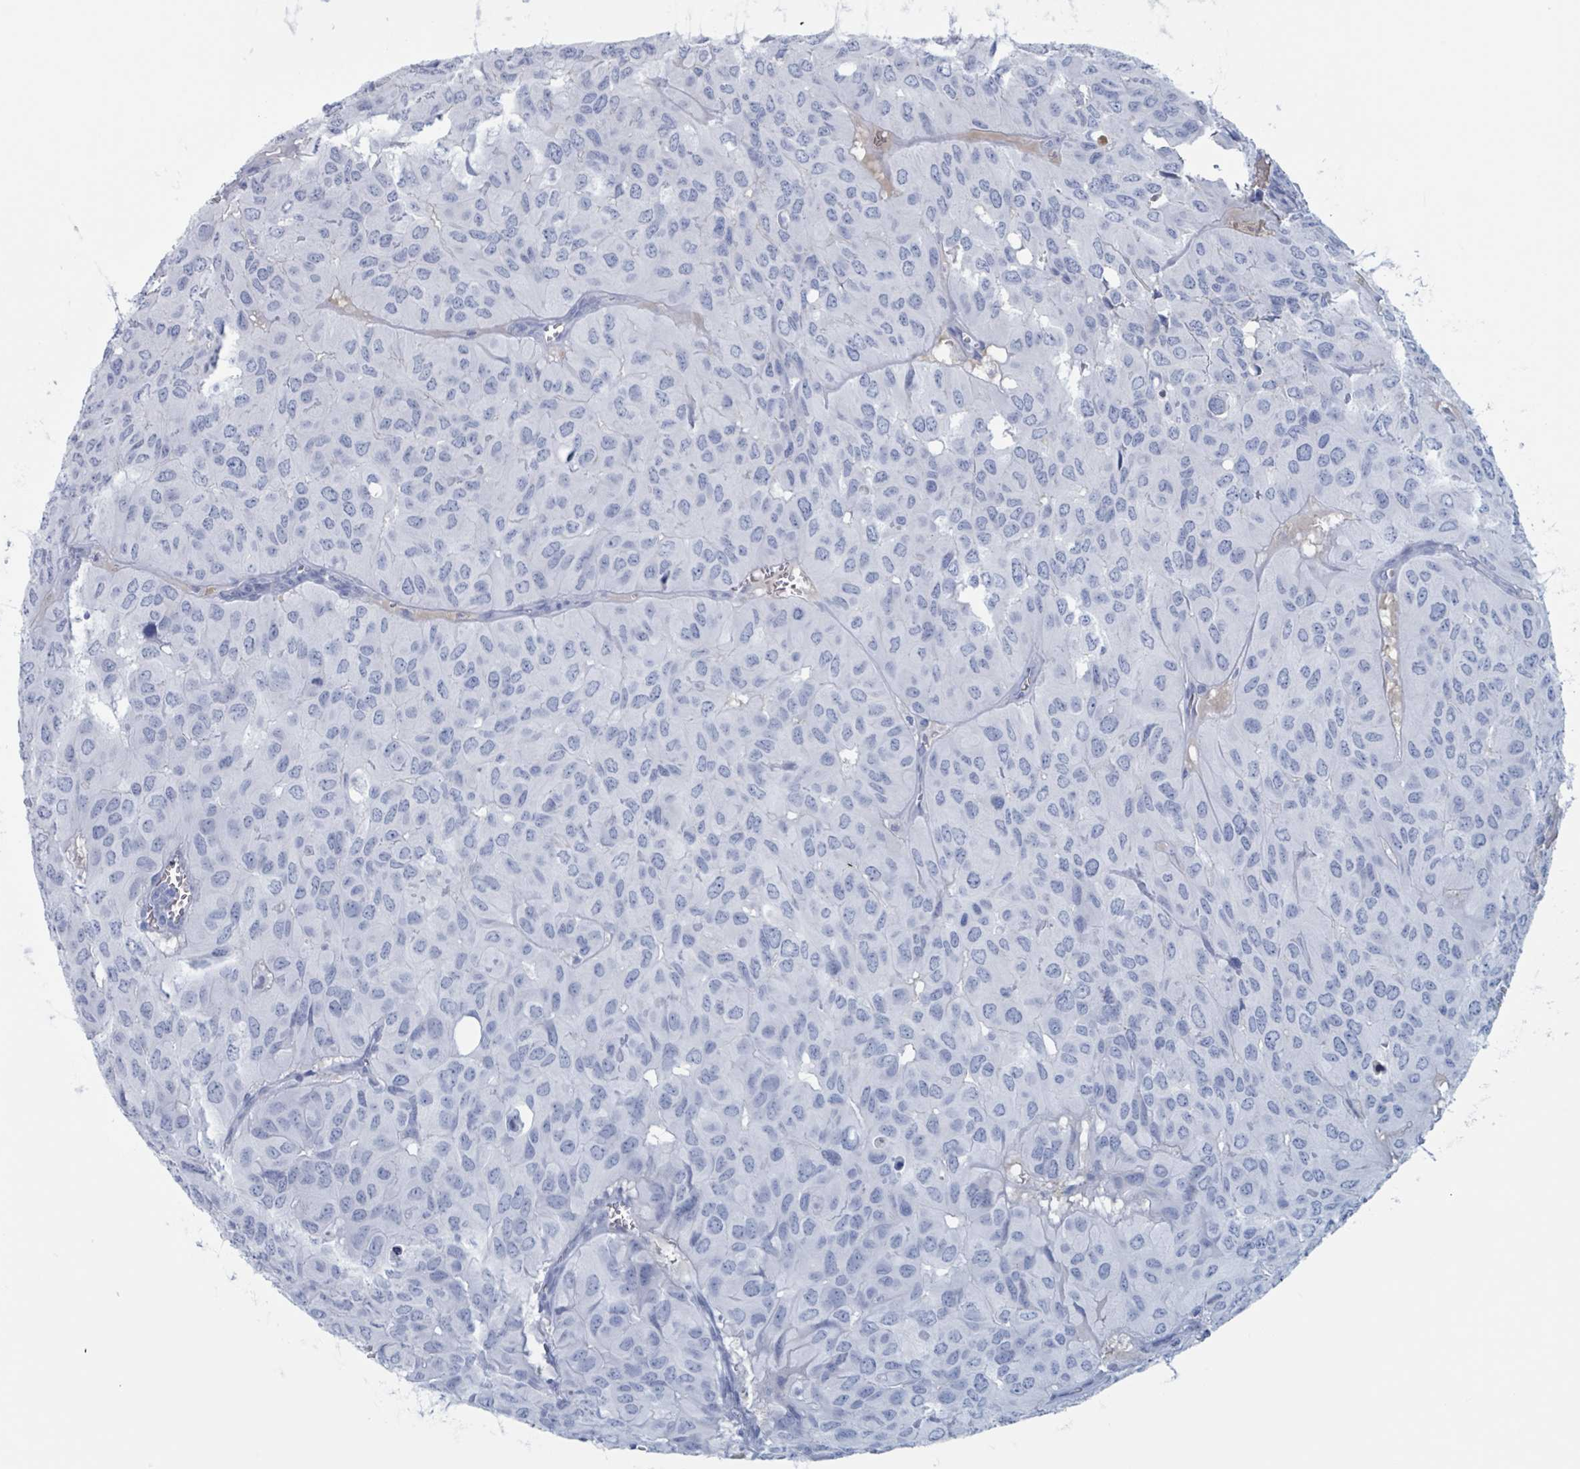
{"staining": {"intensity": "negative", "quantity": "none", "location": "none"}, "tissue": "head and neck cancer", "cell_type": "Tumor cells", "image_type": "cancer", "snomed": [{"axis": "morphology", "description": "Adenocarcinoma, NOS"}, {"axis": "topography", "description": "Salivary gland, NOS"}, {"axis": "topography", "description": "Head-Neck"}], "caption": "Head and neck adenocarcinoma stained for a protein using IHC demonstrates no expression tumor cells.", "gene": "KLK4", "patient": {"sex": "female", "age": 76}}